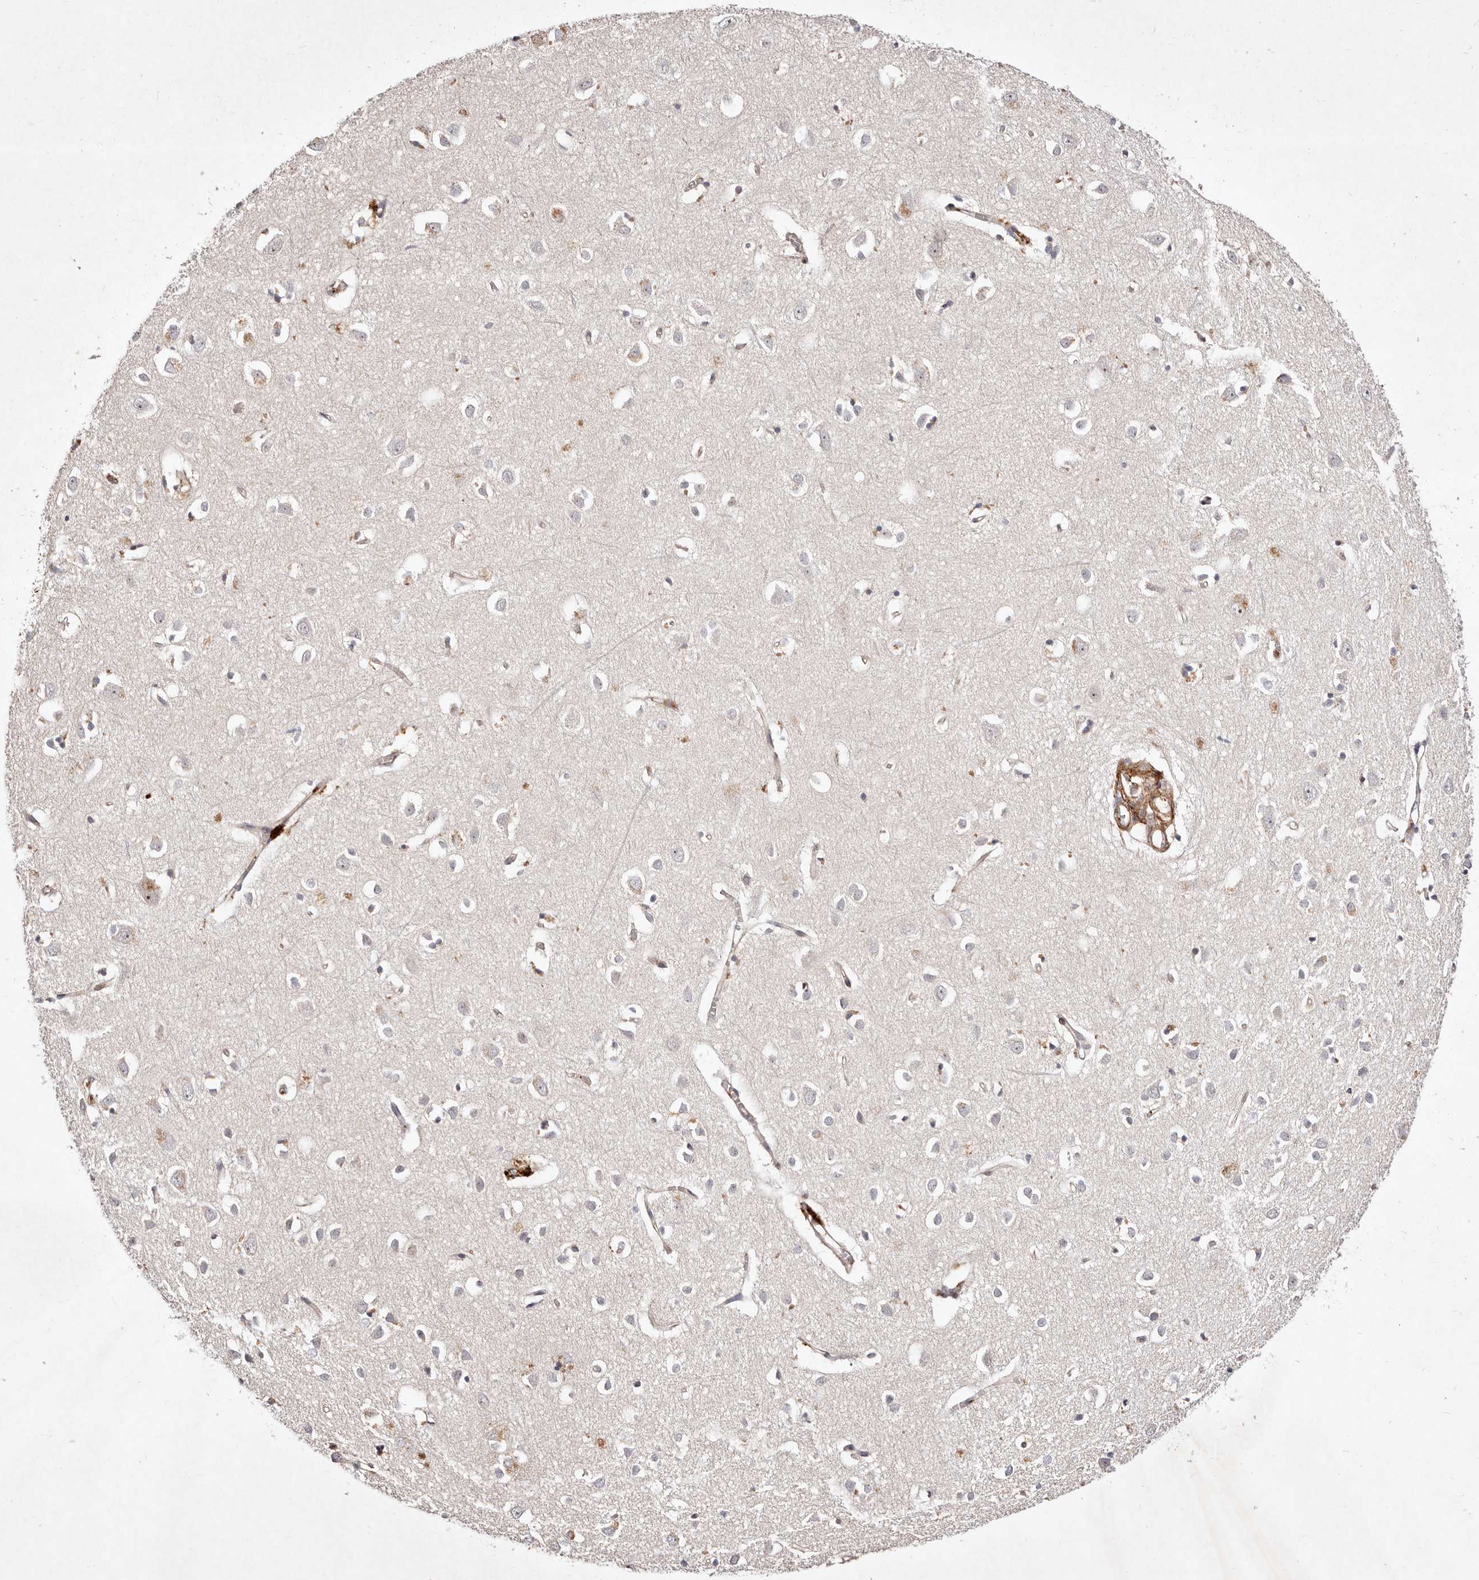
{"staining": {"intensity": "moderate", "quantity": "25%-75%", "location": "cytoplasmic/membranous"}, "tissue": "cerebral cortex", "cell_type": "Endothelial cells", "image_type": "normal", "snomed": [{"axis": "morphology", "description": "Normal tissue, NOS"}, {"axis": "topography", "description": "Cerebral cortex"}], "caption": "Immunohistochemical staining of unremarkable cerebral cortex shows 25%-75% levels of moderate cytoplasmic/membranous protein staining in about 25%-75% of endothelial cells. (brown staining indicates protein expression, while blue staining denotes nuclei).", "gene": "MTMR11", "patient": {"sex": "female", "age": 64}}